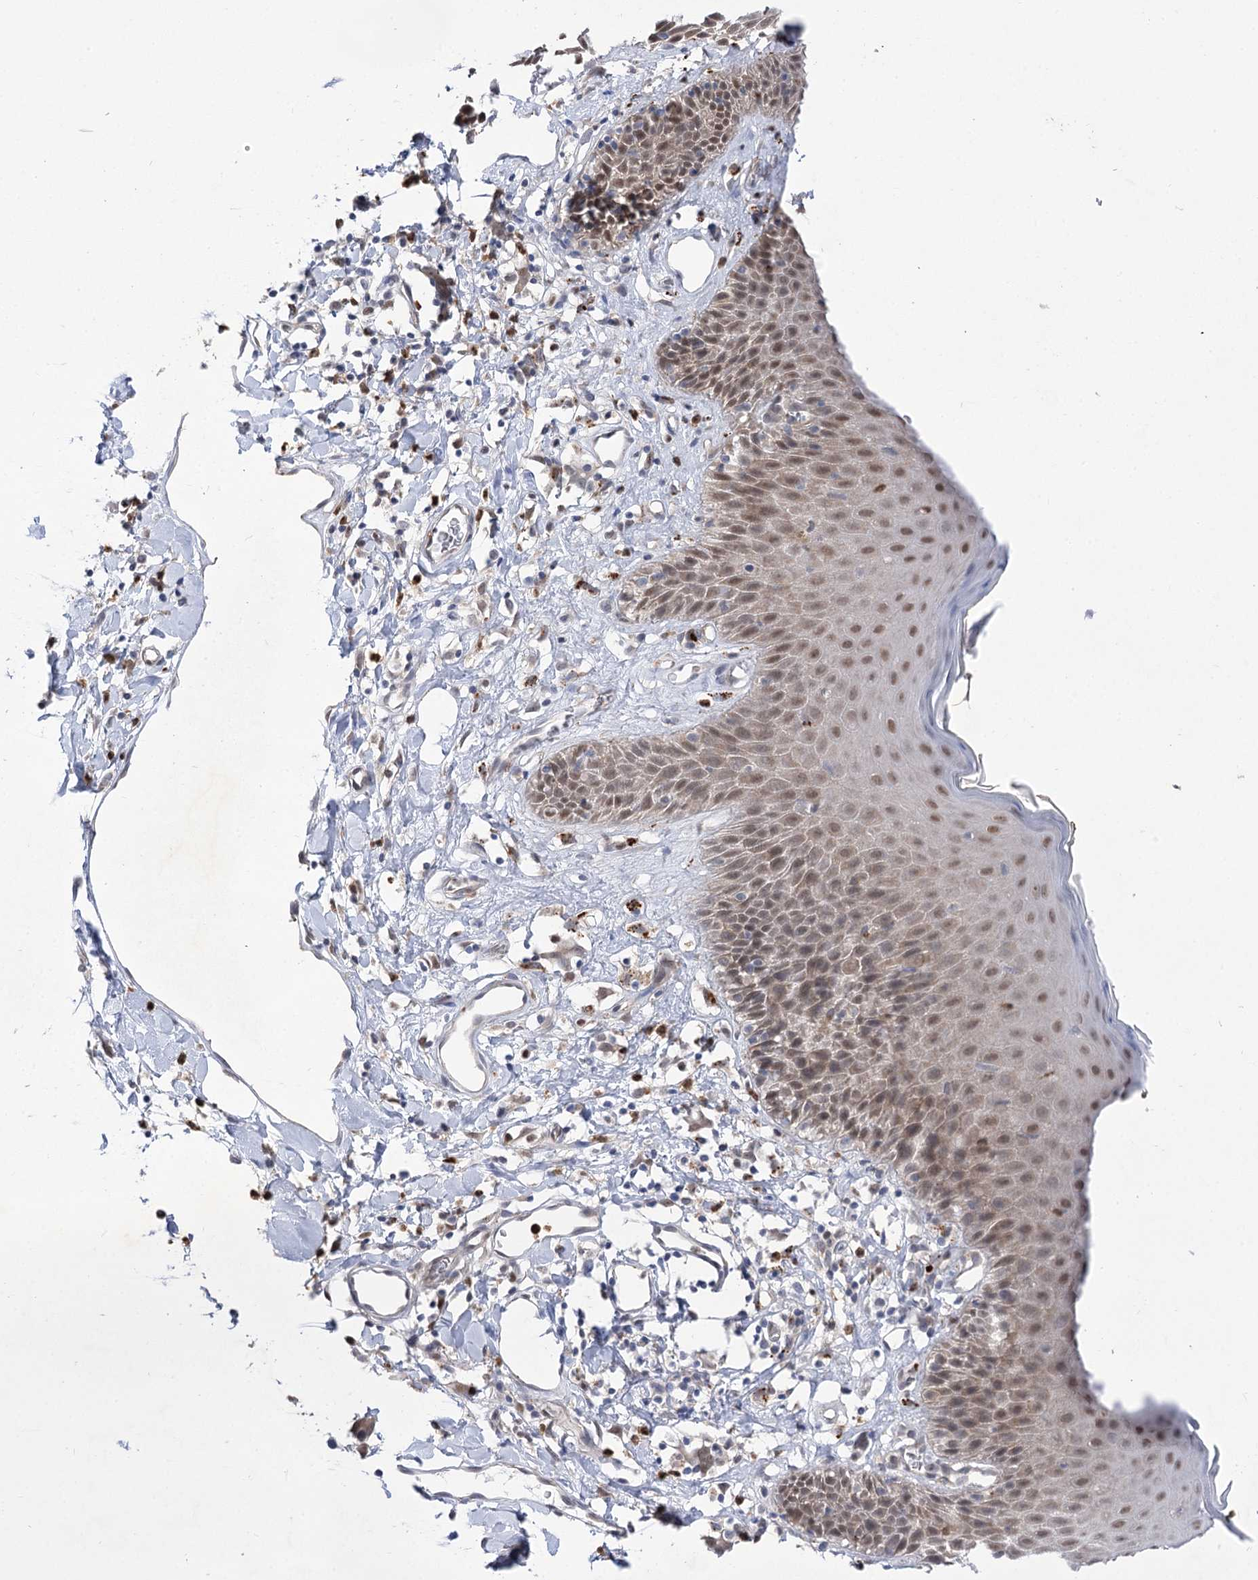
{"staining": {"intensity": "moderate", "quantity": ">75%", "location": "nuclear"}, "tissue": "skin", "cell_type": "Epidermal cells", "image_type": "normal", "snomed": [{"axis": "morphology", "description": "Normal tissue, NOS"}, {"axis": "topography", "description": "Vulva"}], "caption": "Skin stained with a brown dye reveals moderate nuclear positive expression in about >75% of epidermal cells.", "gene": "SIAE", "patient": {"sex": "female", "age": 68}}